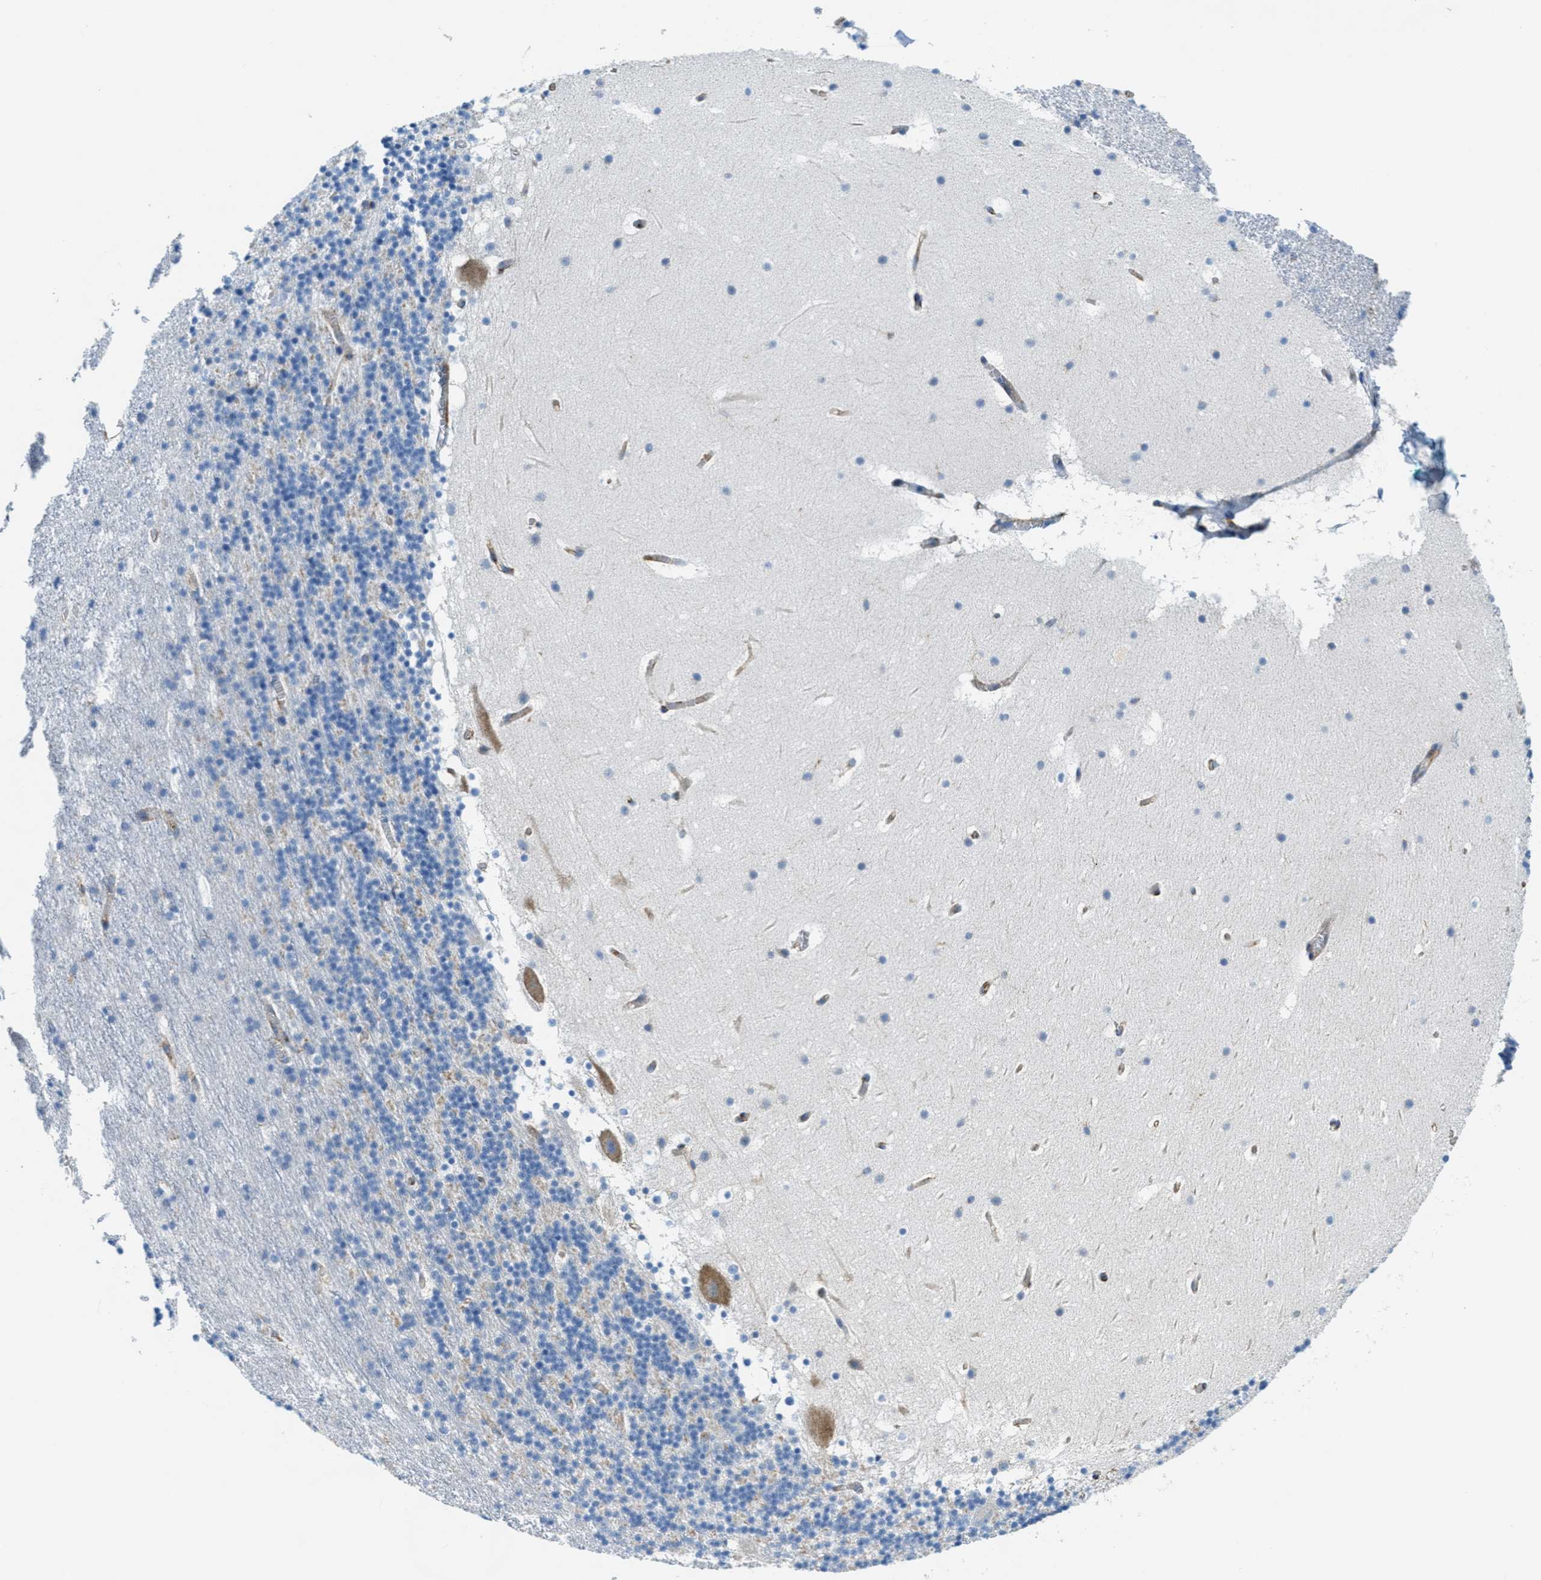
{"staining": {"intensity": "weak", "quantity": "25%-75%", "location": "cytoplasmic/membranous"}, "tissue": "cerebellum", "cell_type": "Cells in granular layer", "image_type": "normal", "snomed": [{"axis": "morphology", "description": "Normal tissue, NOS"}, {"axis": "topography", "description": "Cerebellum"}], "caption": "Cerebellum stained for a protein demonstrates weak cytoplasmic/membranous positivity in cells in granular layer.", "gene": "AP2B1", "patient": {"sex": "male", "age": 45}}